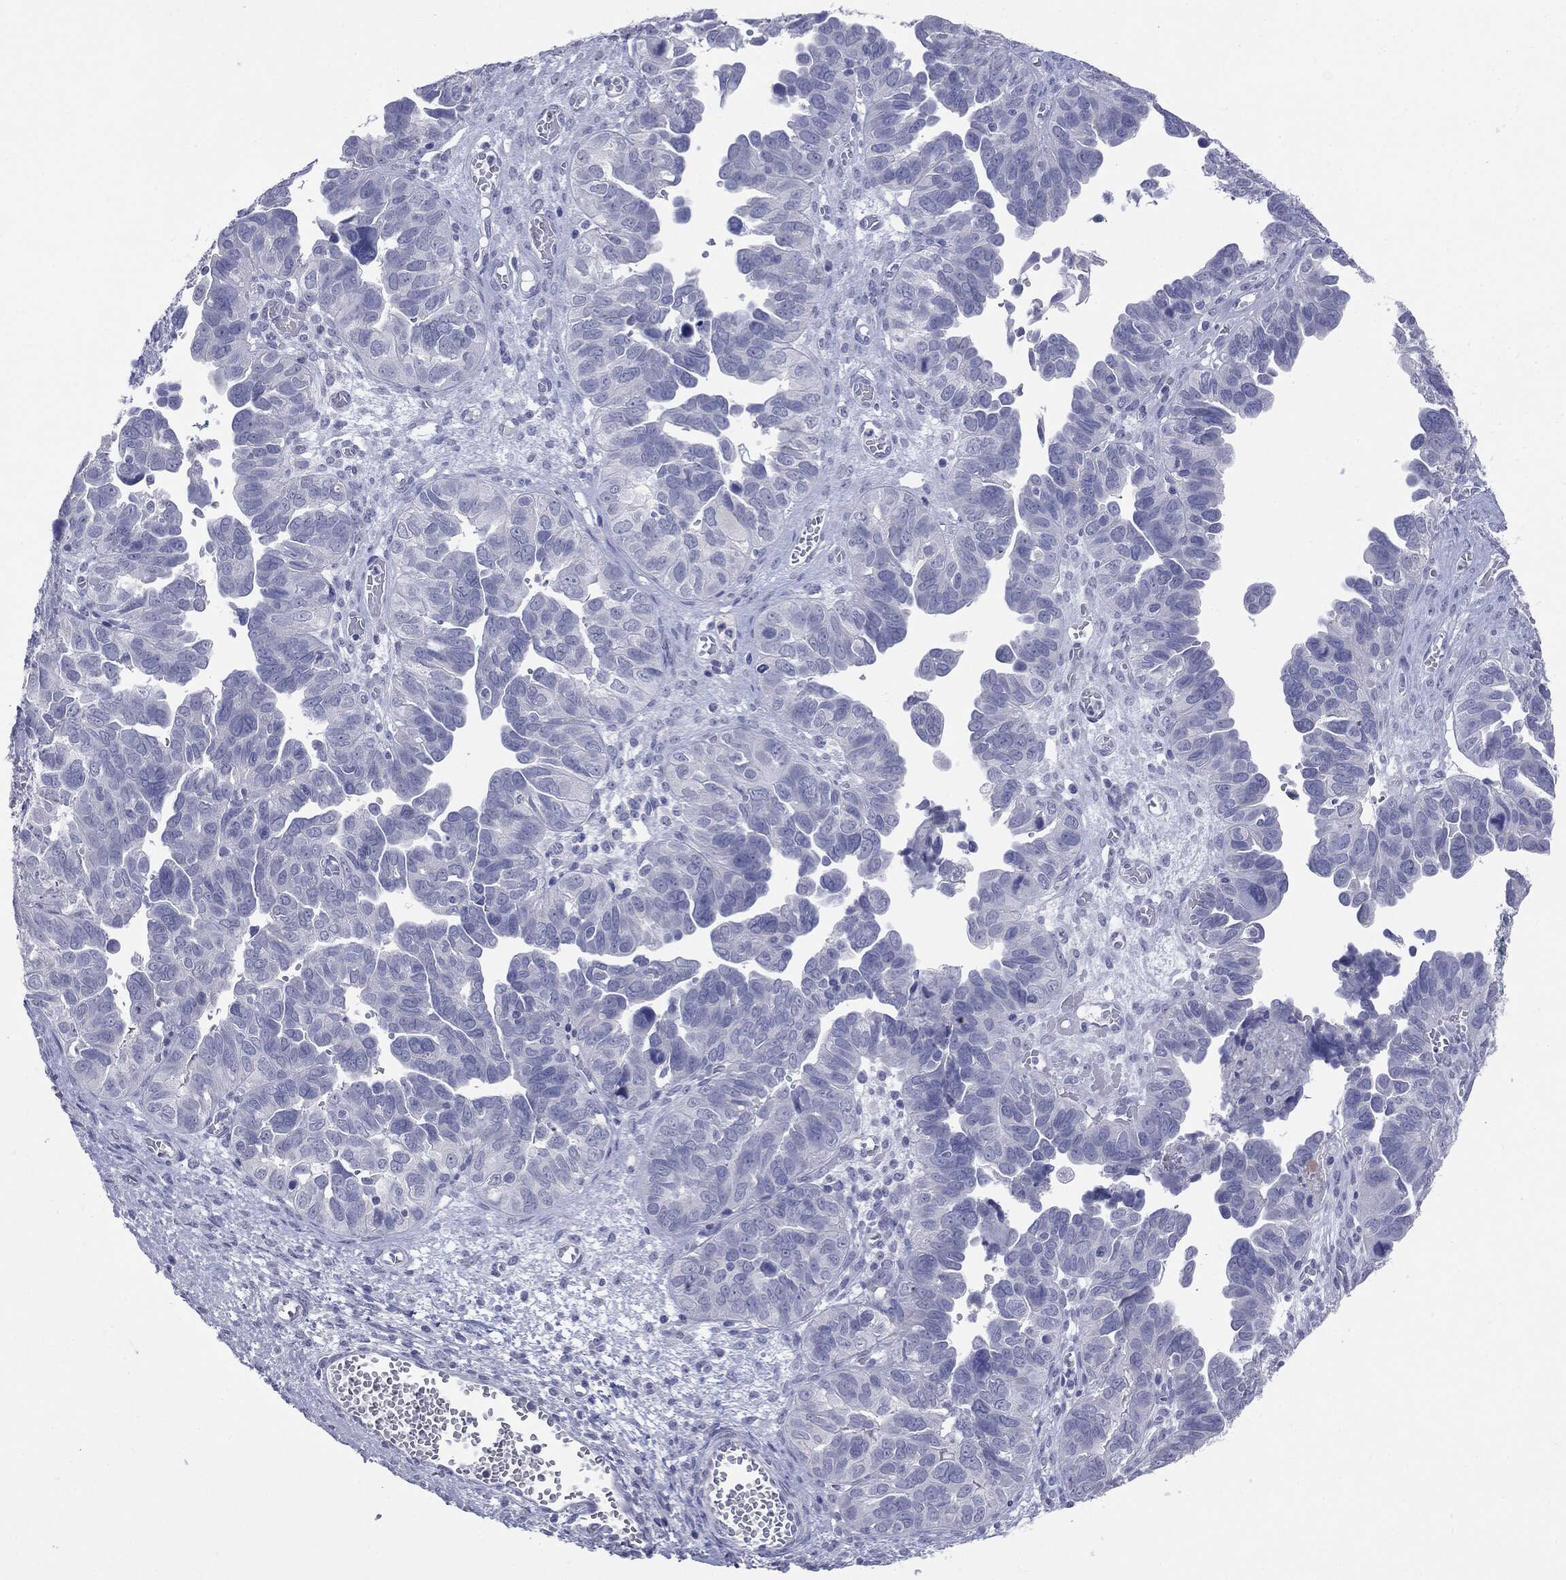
{"staining": {"intensity": "negative", "quantity": "none", "location": "none"}, "tissue": "ovarian cancer", "cell_type": "Tumor cells", "image_type": "cancer", "snomed": [{"axis": "morphology", "description": "Cystadenocarcinoma, serous, NOS"}, {"axis": "topography", "description": "Ovary"}], "caption": "Tumor cells are negative for protein expression in human serous cystadenocarcinoma (ovarian).", "gene": "TSHB", "patient": {"sex": "female", "age": 64}}